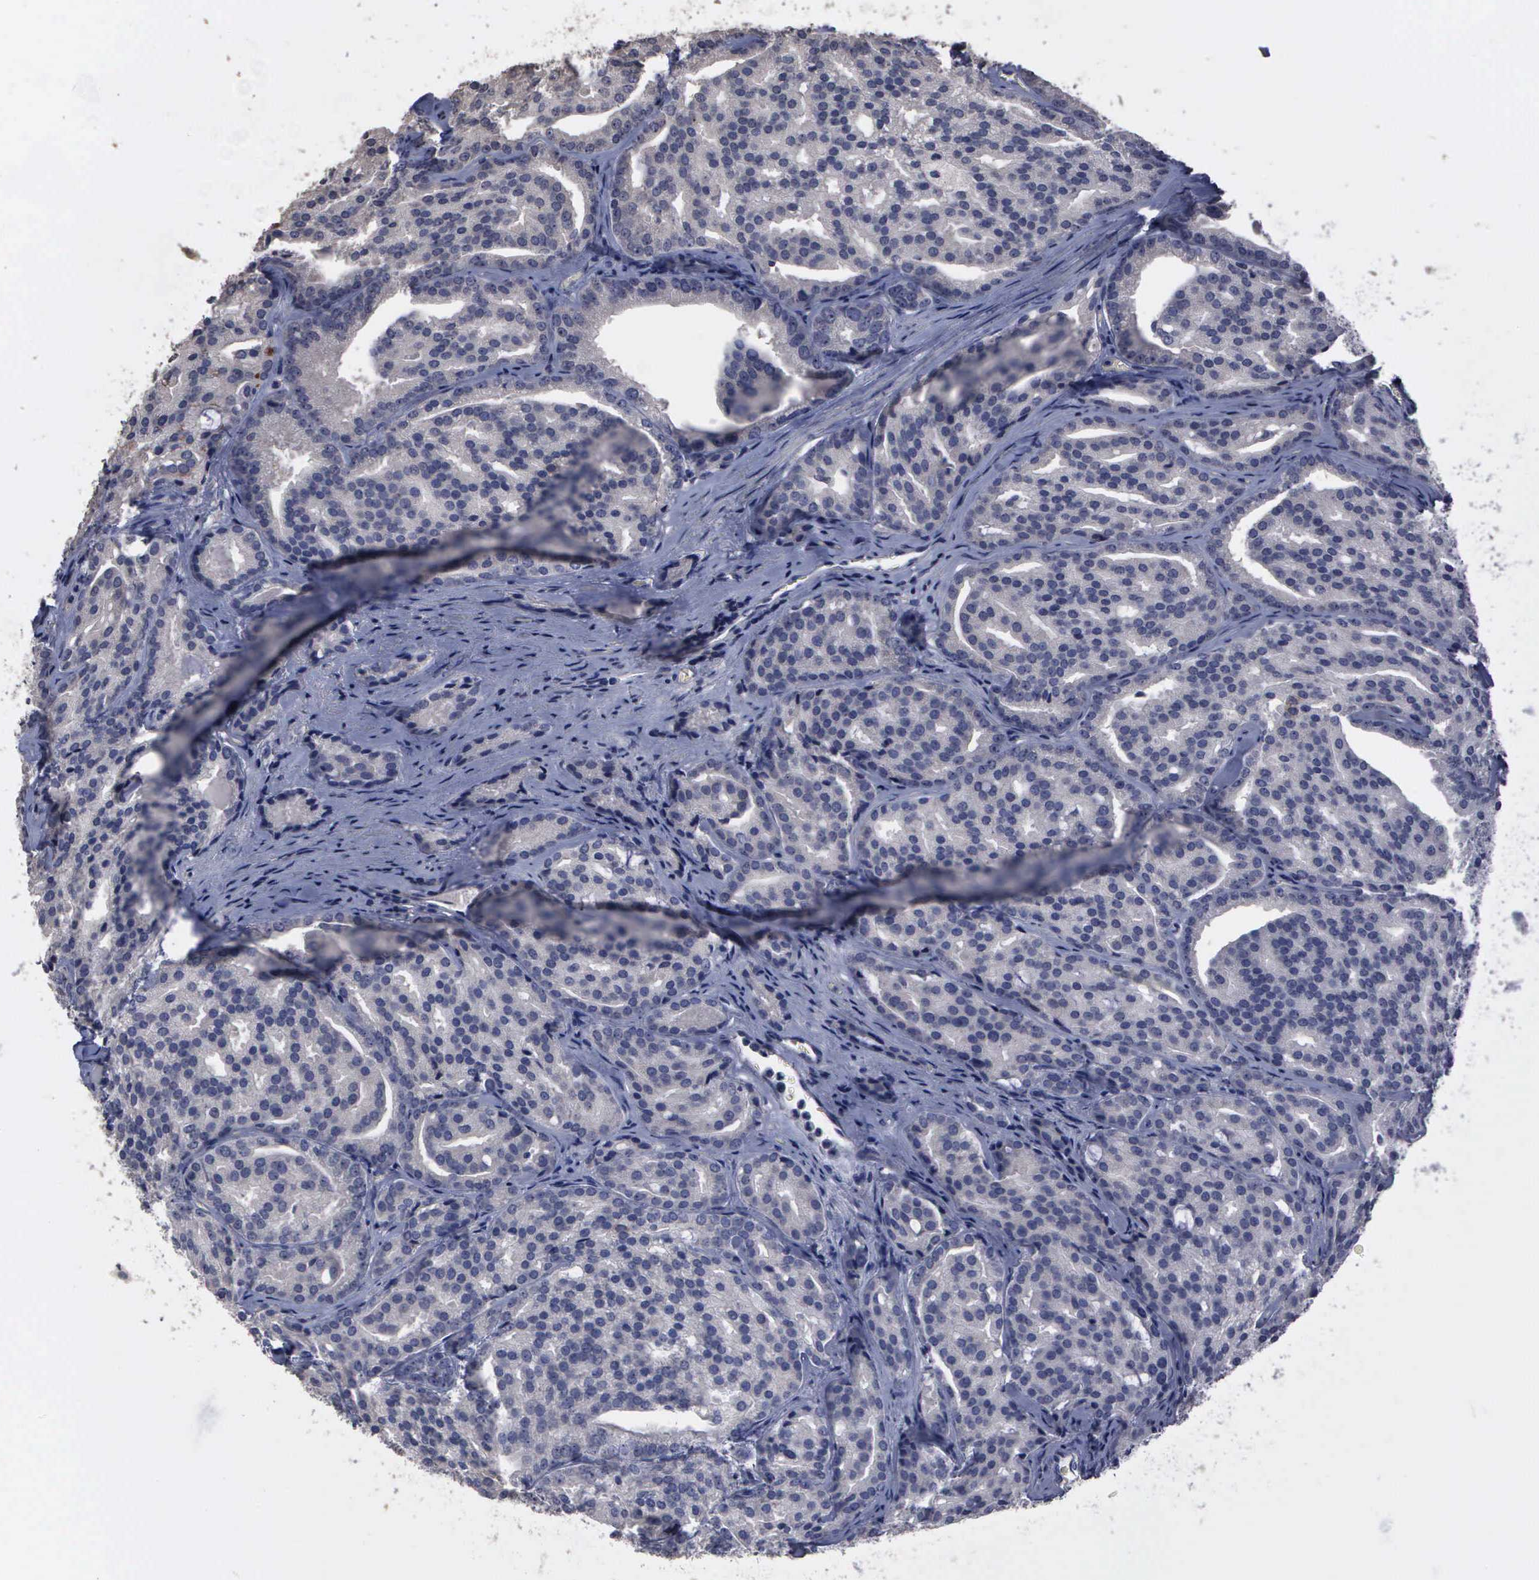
{"staining": {"intensity": "negative", "quantity": "none", "location": "none"}, "tissue": "prostate cancer", "cell_type": "Tumor cells", "image_type": "cancer", "snomed": [{"axis": "morphology", "description": "Adenocarcinoma, High grade"}, {"axis": "topography", "description": "Prostate"}], "caption": "Tumor cells are negative for brown protein staining in prostate cancer.", "gene": "CRKL", "patient": {"sex": "male", "age": 64}}